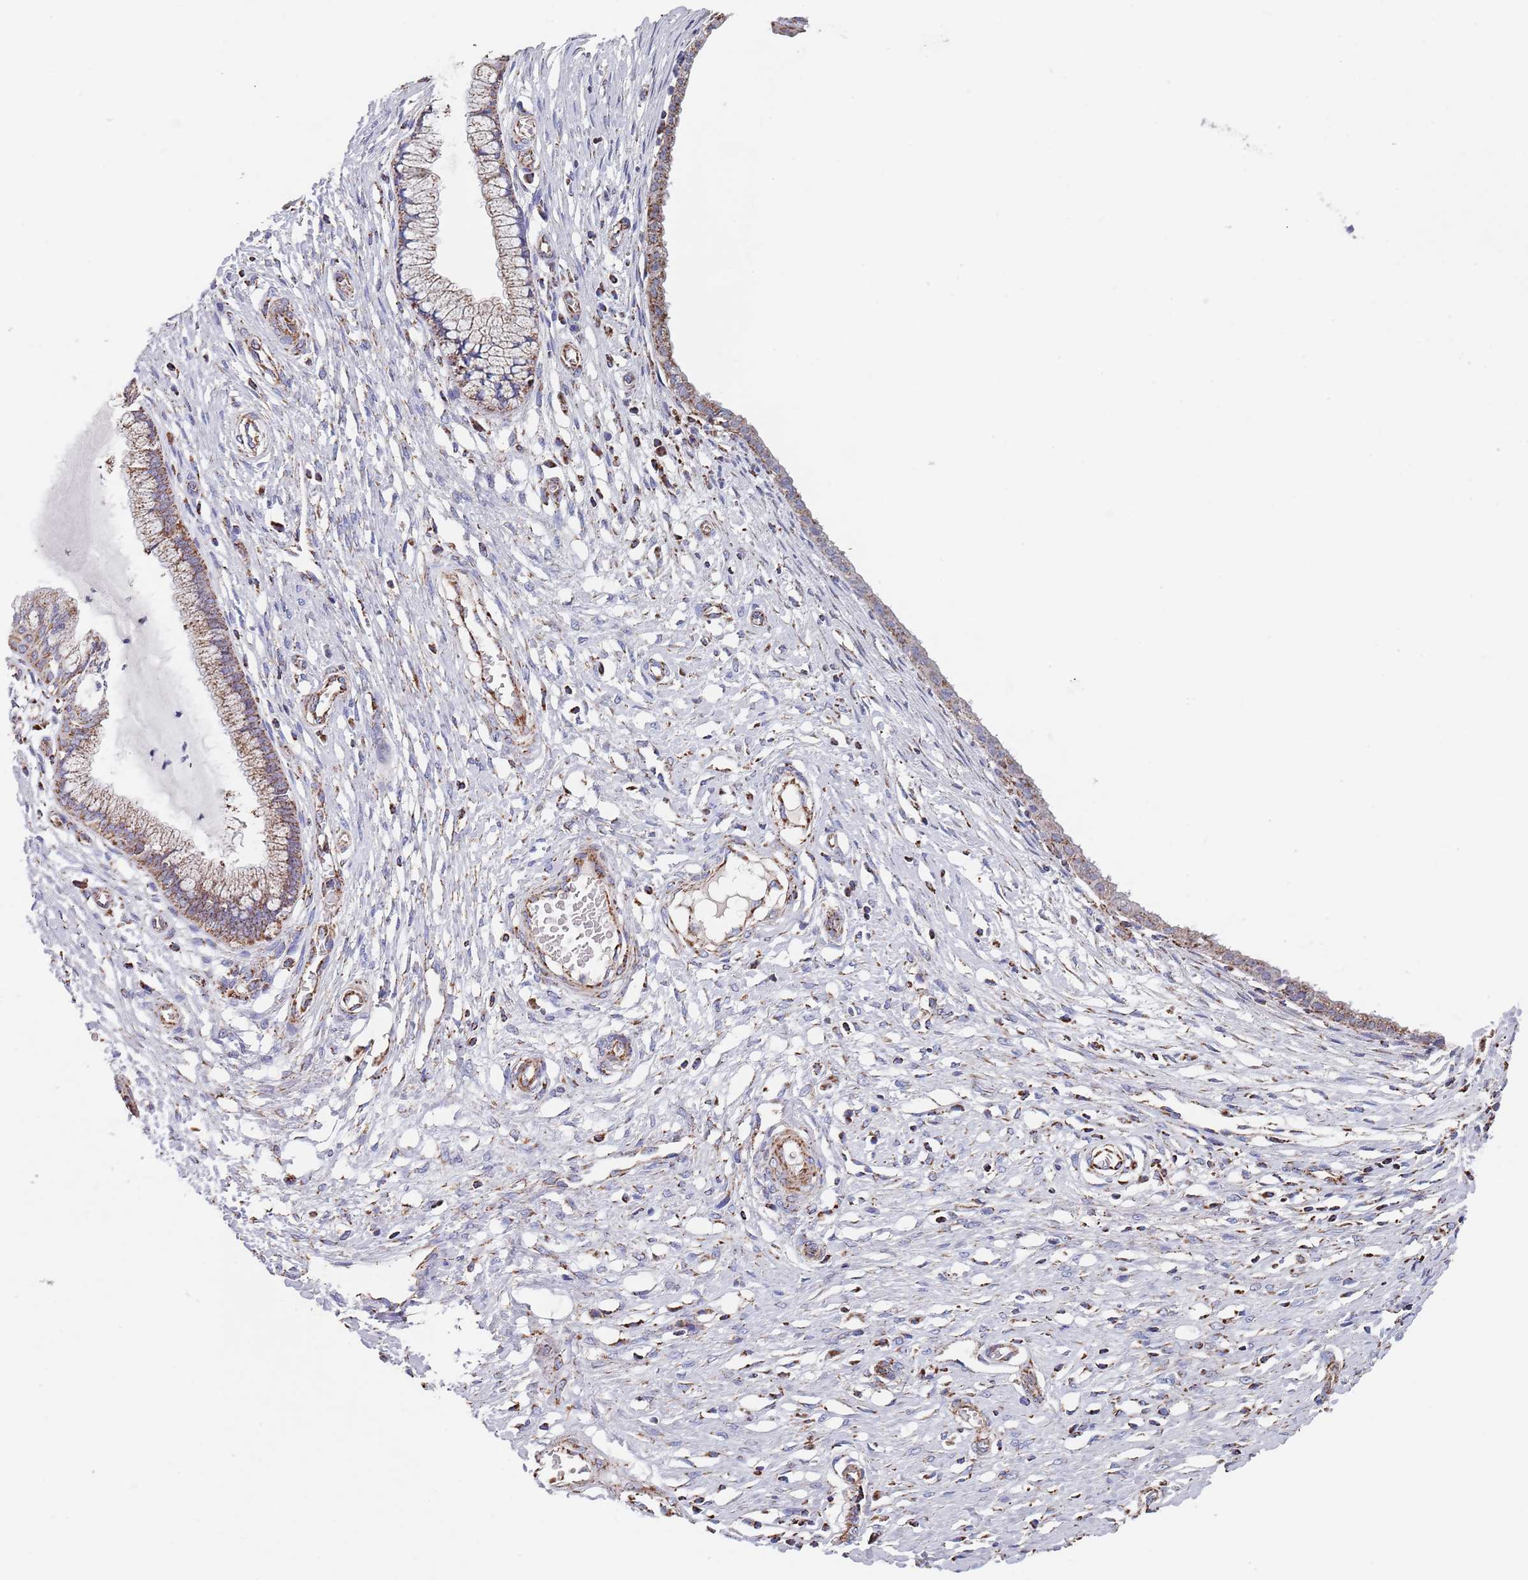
{"staining": {"intensity": "moderate", "quantity": "25%-75%", "location": "cytoplasmic/membranous"}, "tissue": "cervix", "cell_type": "Glandular cells", "image_type": "normal", "snomed": [{"axis": "morphology", "description": "Normal tissue, NOS"}, {"axis": "topography", "description": "Cervix"}], "caption": "Immunohistochemistry (IHC) of normal cervix demonstrates medium levels of moderate cytoplasmic/membranous expression in about 25%-75% of glandular cells. (Brightfield microscopy of DAB IHC at high magnification).", "gene": "PGP", "patient": {"sex": "female", "age": 55}}